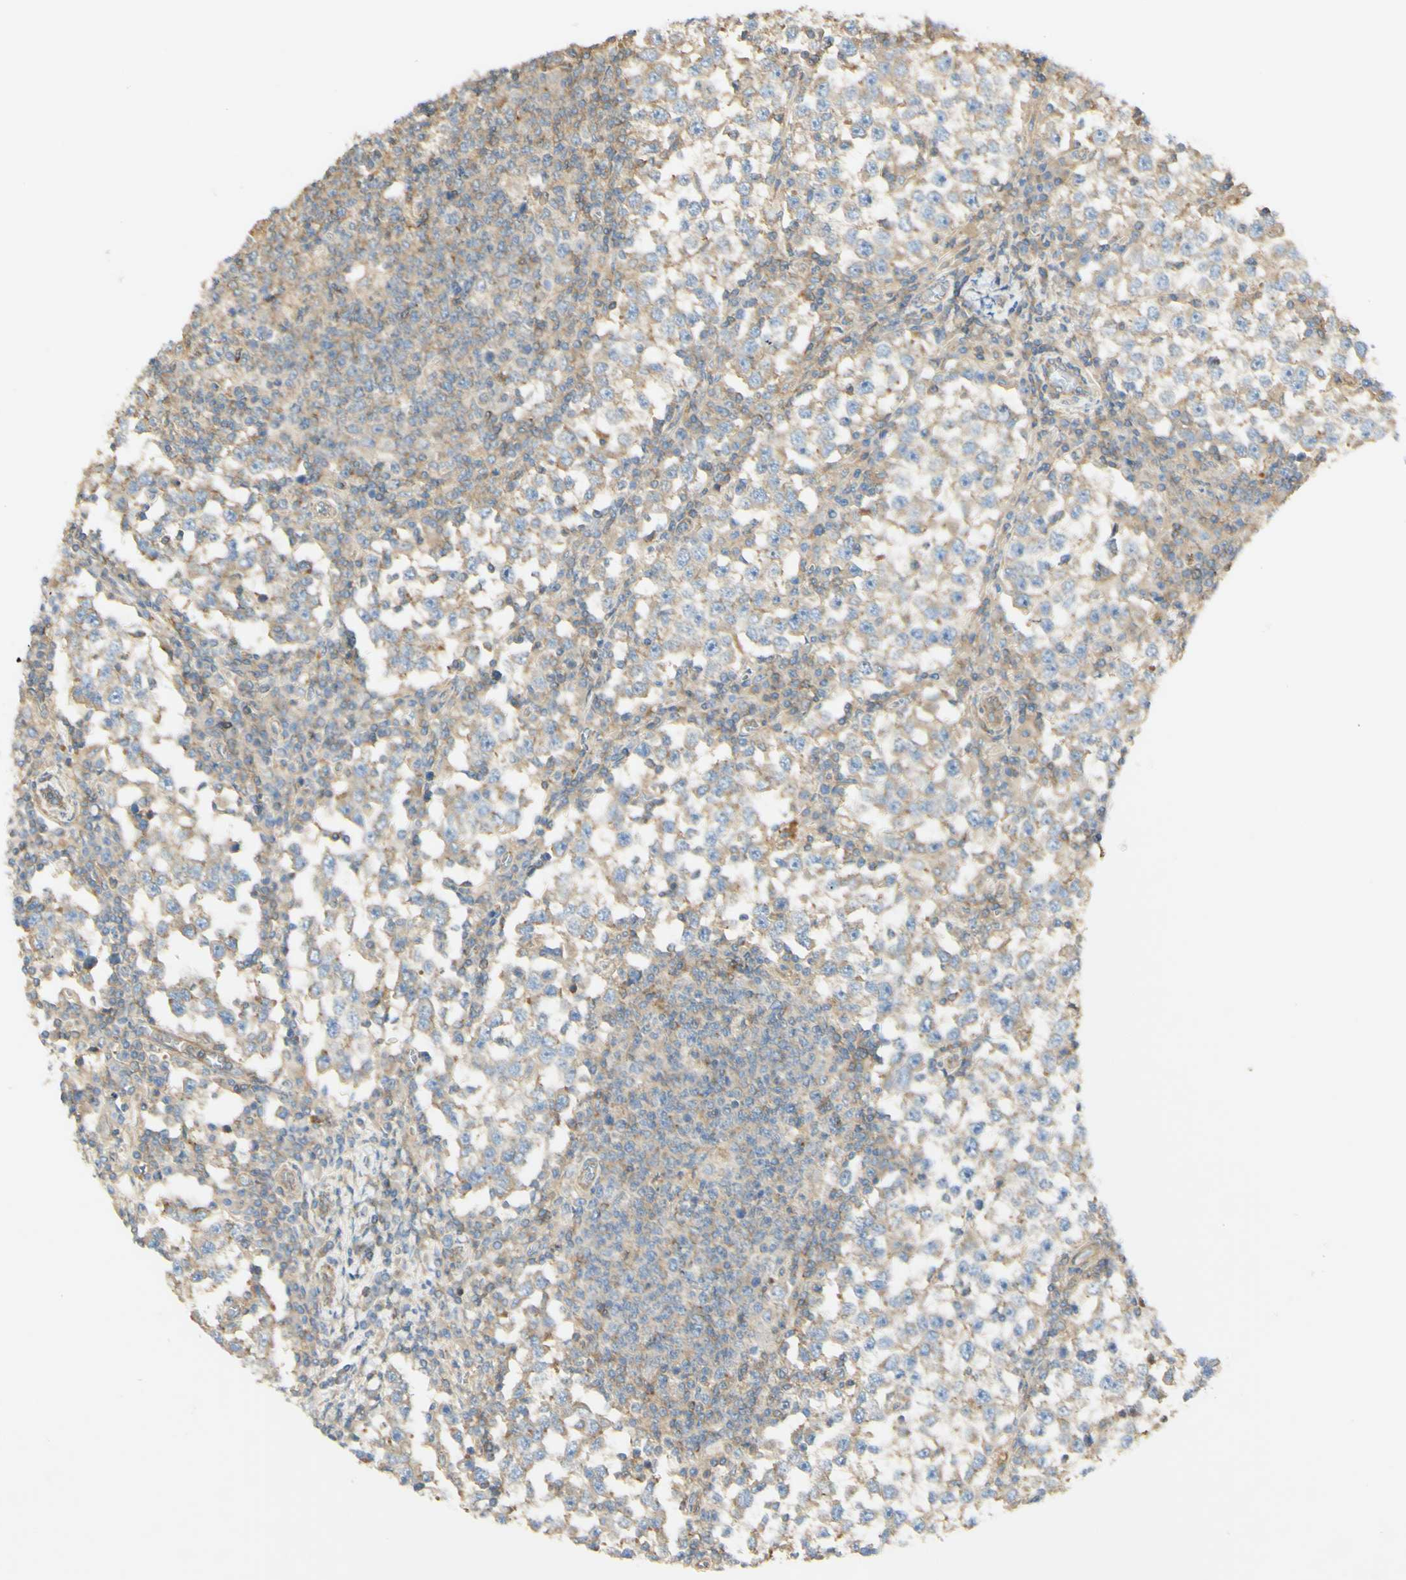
{"staining": {"intensity": "weak", "quantity": ">75%", "location": "cytoplasmic/membranous"}, "tissue": "testis cancer", "cell_type": "Tumor cells", "image_type": "cancer", "snomed": [{"axis": "morphology", "description": "Seminoma, NOS"}, {"axis": "topography", "description": "Testis"}], "caption": "Immunohistochemical staining of human seminoma (testis) displays weak cytoplasmic/membranous protein positivity in about >75% of tumor cells.", "gene": "IKBKG", "patient": {"sex": "male", "age": 65}}